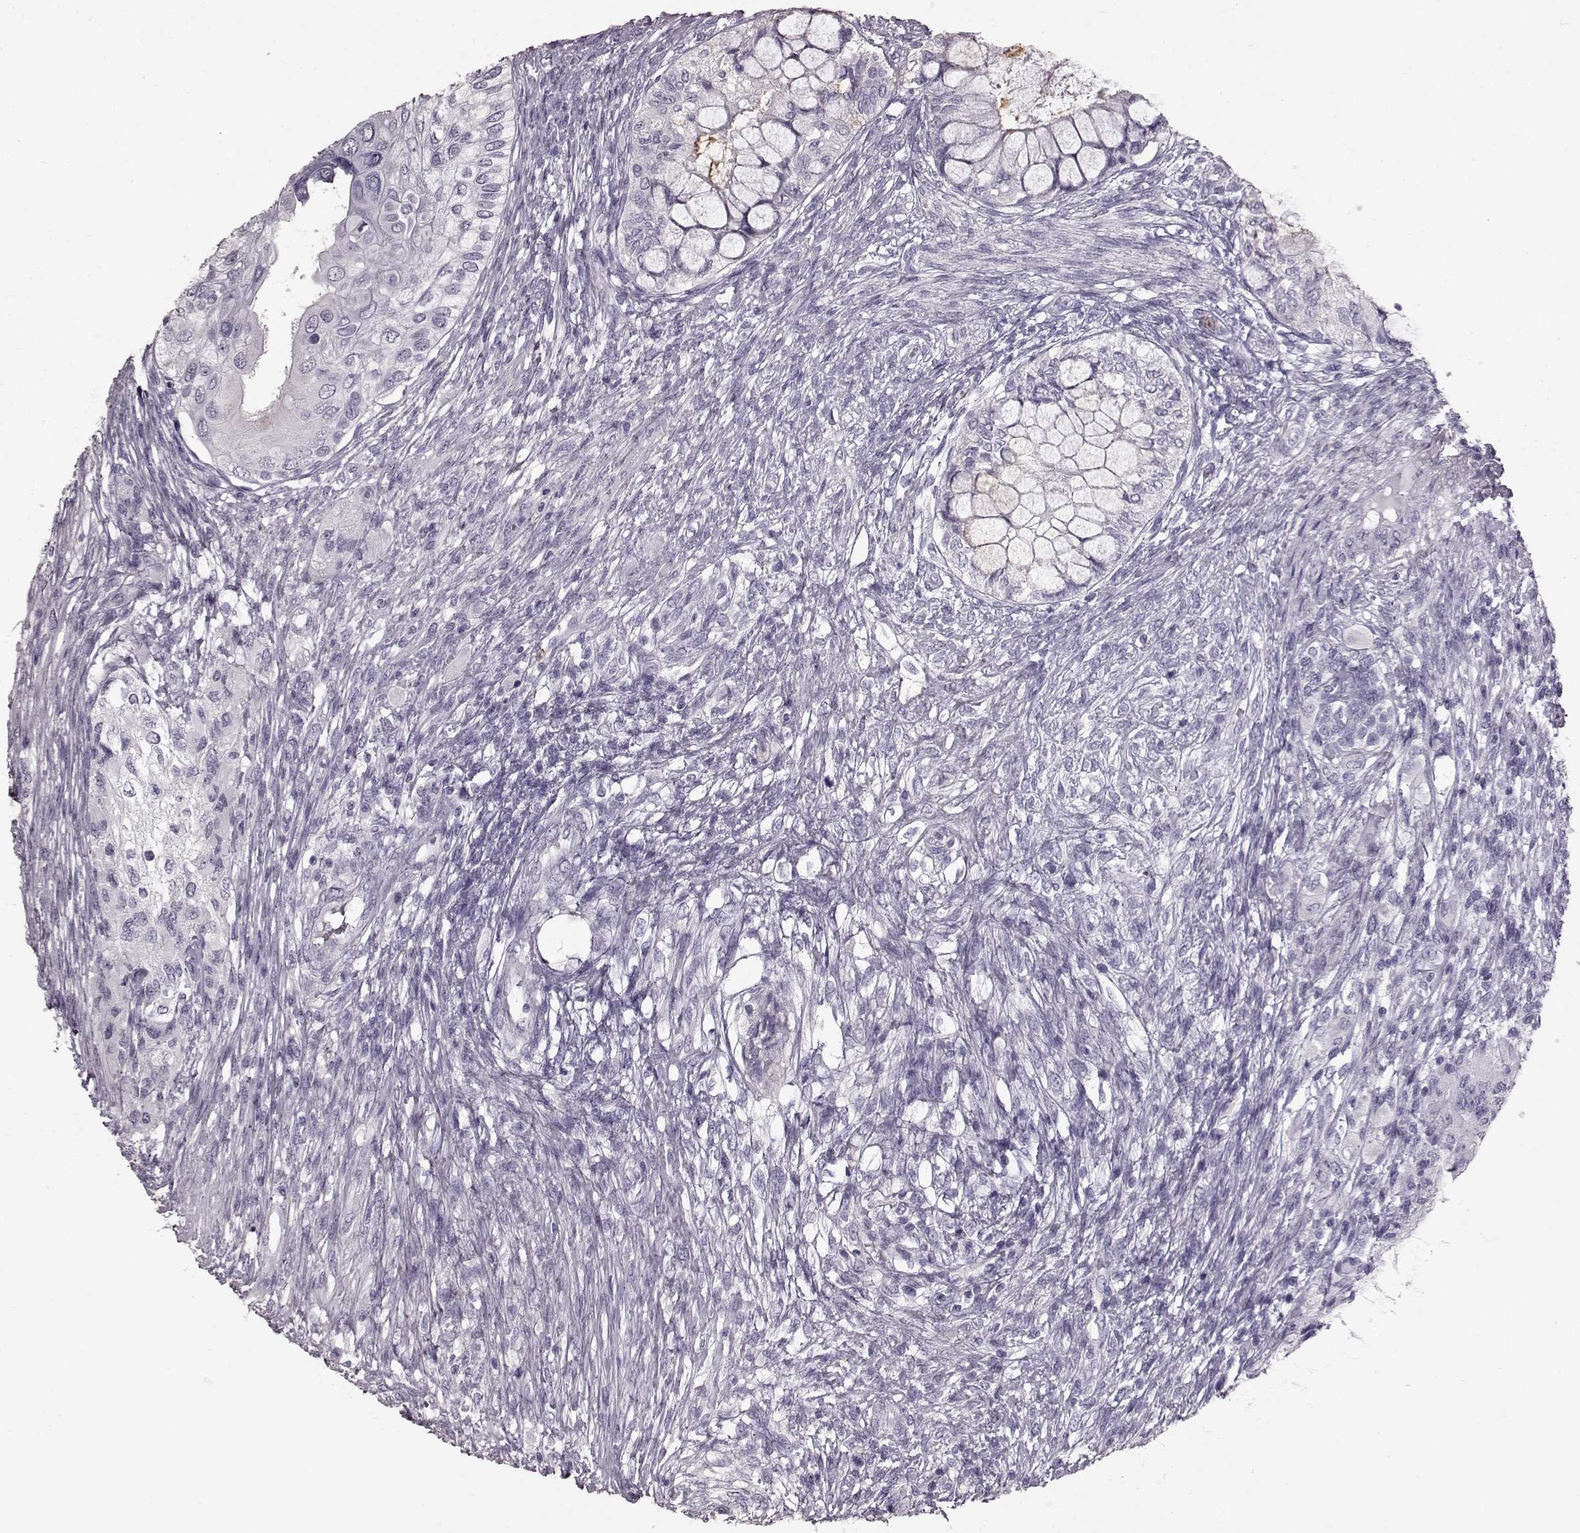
{"staining": {"intensity": "negative", "quantity": "none", "location": "none"}, "tissue": "testis cancer", "cell_type": "Tumor cells", "image_type": "cancer", "snomed": [{"axis": "morphology", "description": "Seminoma, NOS"}, {"axis": "morphology", "description": "Carcinoma, Embryonal, NOS"}, {"axis": "topography", "description": "Testis"}], "caption": "Tumor cells are negative for brown protein staining in testis cancer.", "gene": "FUT4", "patient": {"sex": "male", "age": 41}}